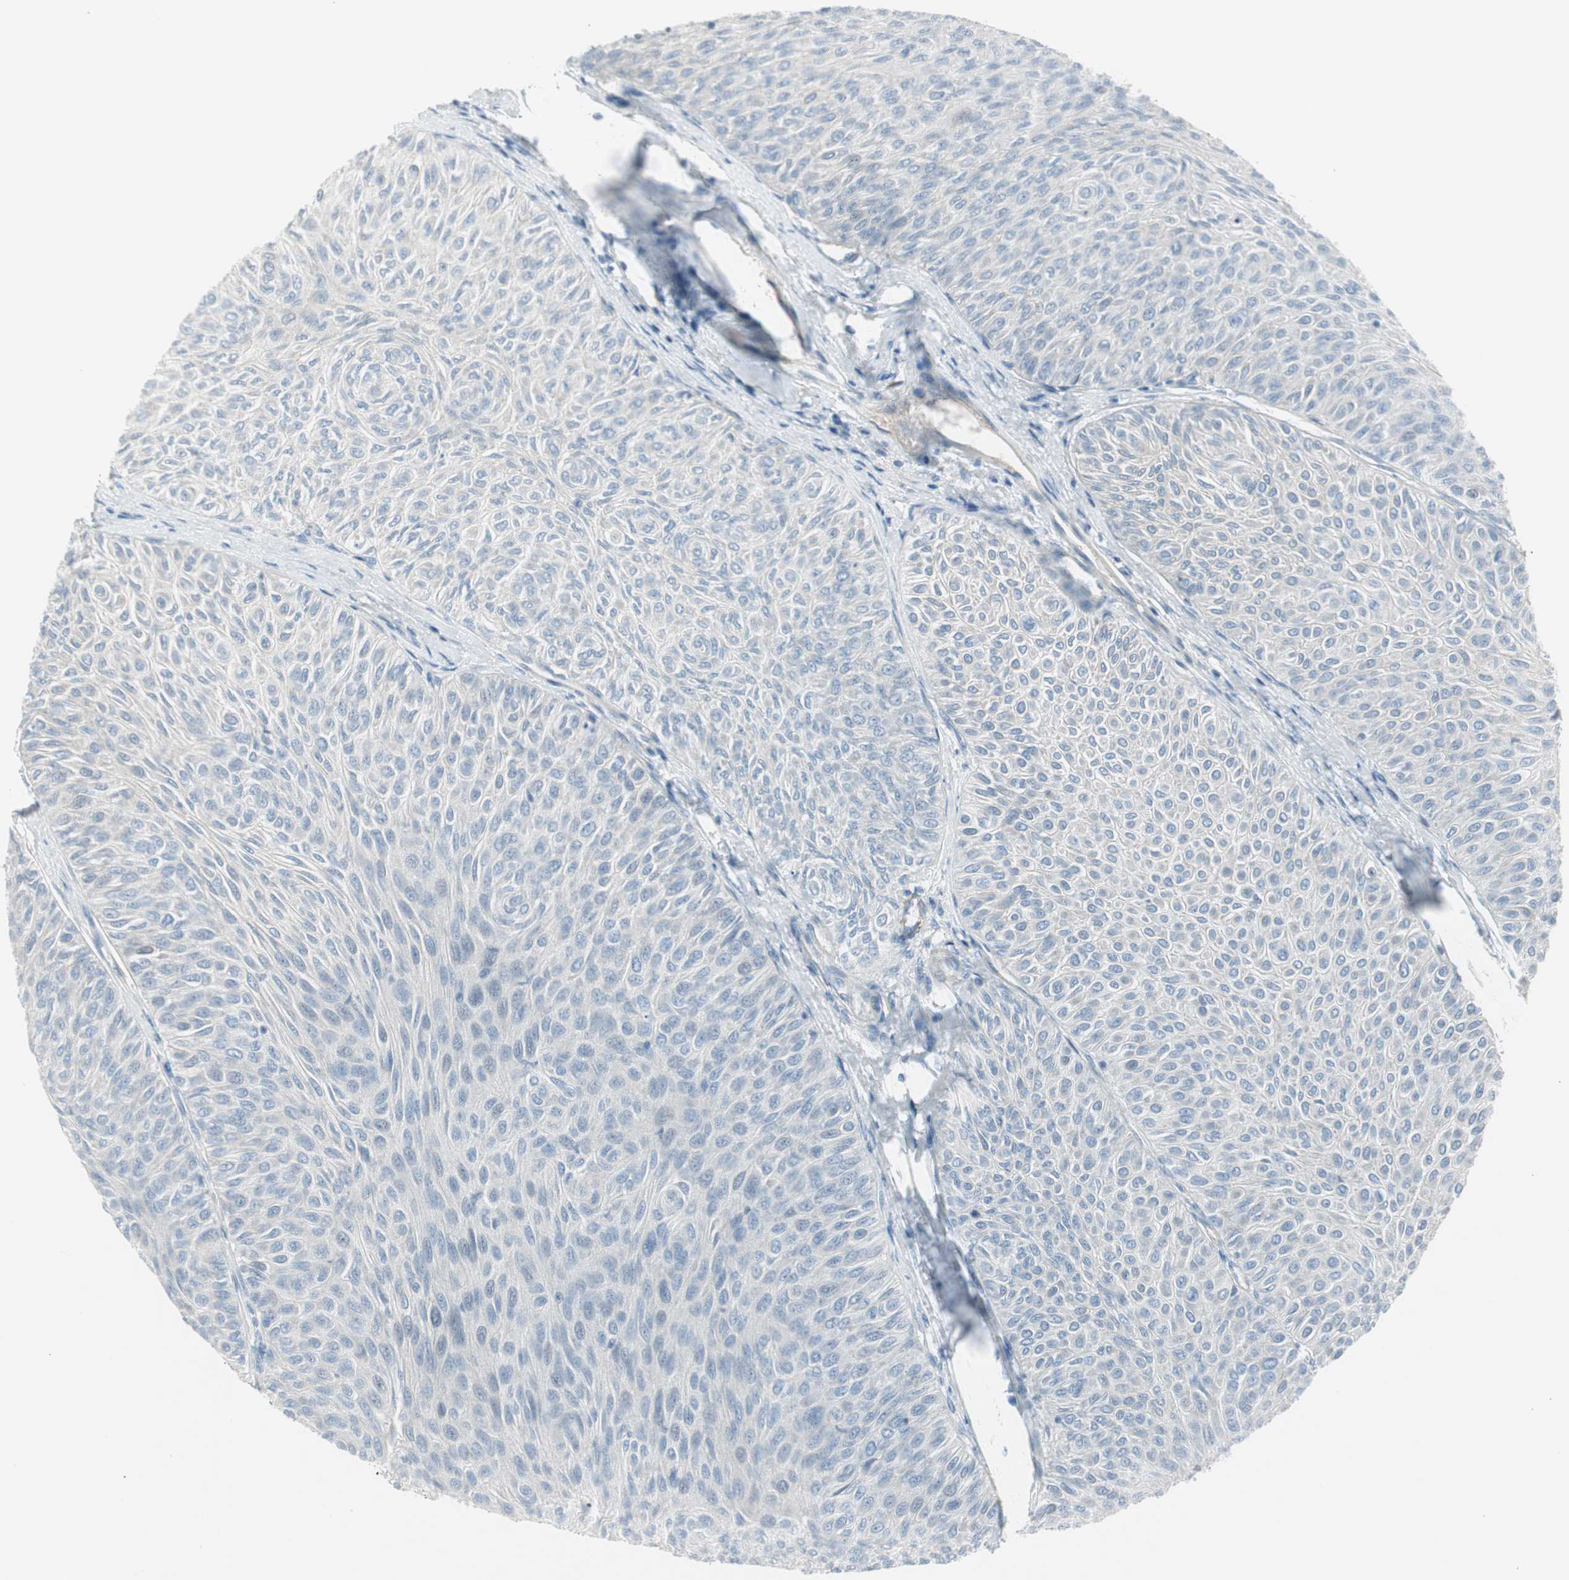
{"staining": {"intensity": "negative", "quantity": "none", "location": "none"}, "tissue": "urothelial cancer", "cell_type": "Tumor cells", "image_type": "cancer", "snomed": [{"axis": "morphology", "description": "Urothelial carcinoma, Low grade"}, {"axis": "topography", "description": "Urinary bladder"}], "caption": "The photomicrograph reveals no significant expression in tumor cells of urothelial carcinoma (low-grade).", "gene": "CACNA2D1", "patient": {"sex": "male", "age": 78}}